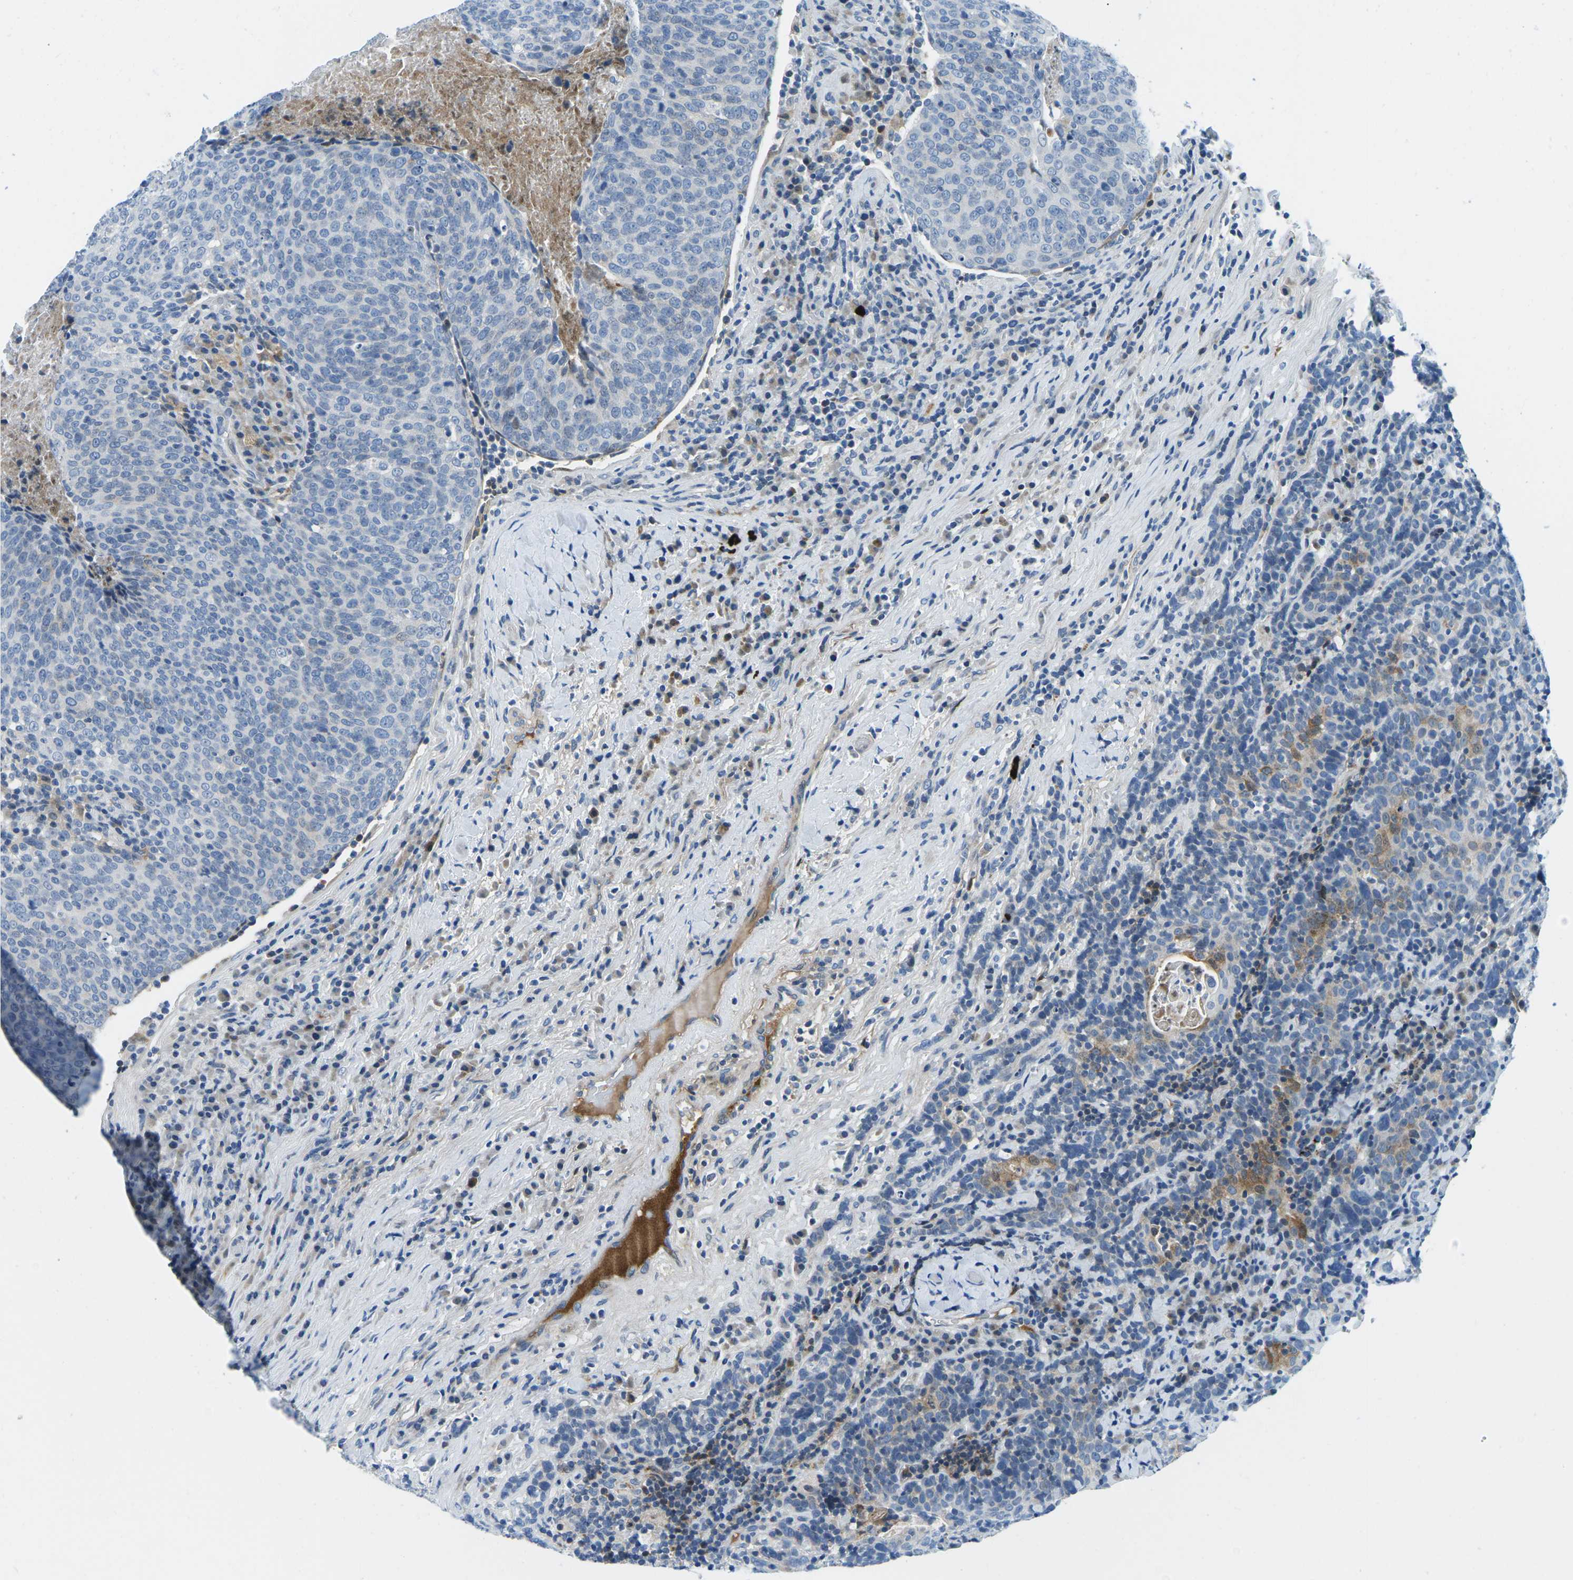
{"staining": {"intensity": "negative", "quantity": "none", "location": "none"}, "tissue": "head and neck cancer", "cell_type": "Tumor cells", "image_type": "cancer", "snomed": [{"axis": "morphology", "description": "Squamous cell carcinoma, NOS"}, {"axis": "morphology", "description": "Squamous cell carcinoma, metastatic, NOS"}, {"axis": "topography", "description": "Lymph node"}, {"axis": "topography", "description": "Head-Neck"}], "caption": "High magnification brightfield microscopy of head and neck cancer stained with DAB (brown) and counterstained with hematoxylin (blue): tumor cells show no significant staining. (DAB immunohistochemistry, high magnification).", "gene": "CFB", "patient": {"sex": "male", "age": 62}}